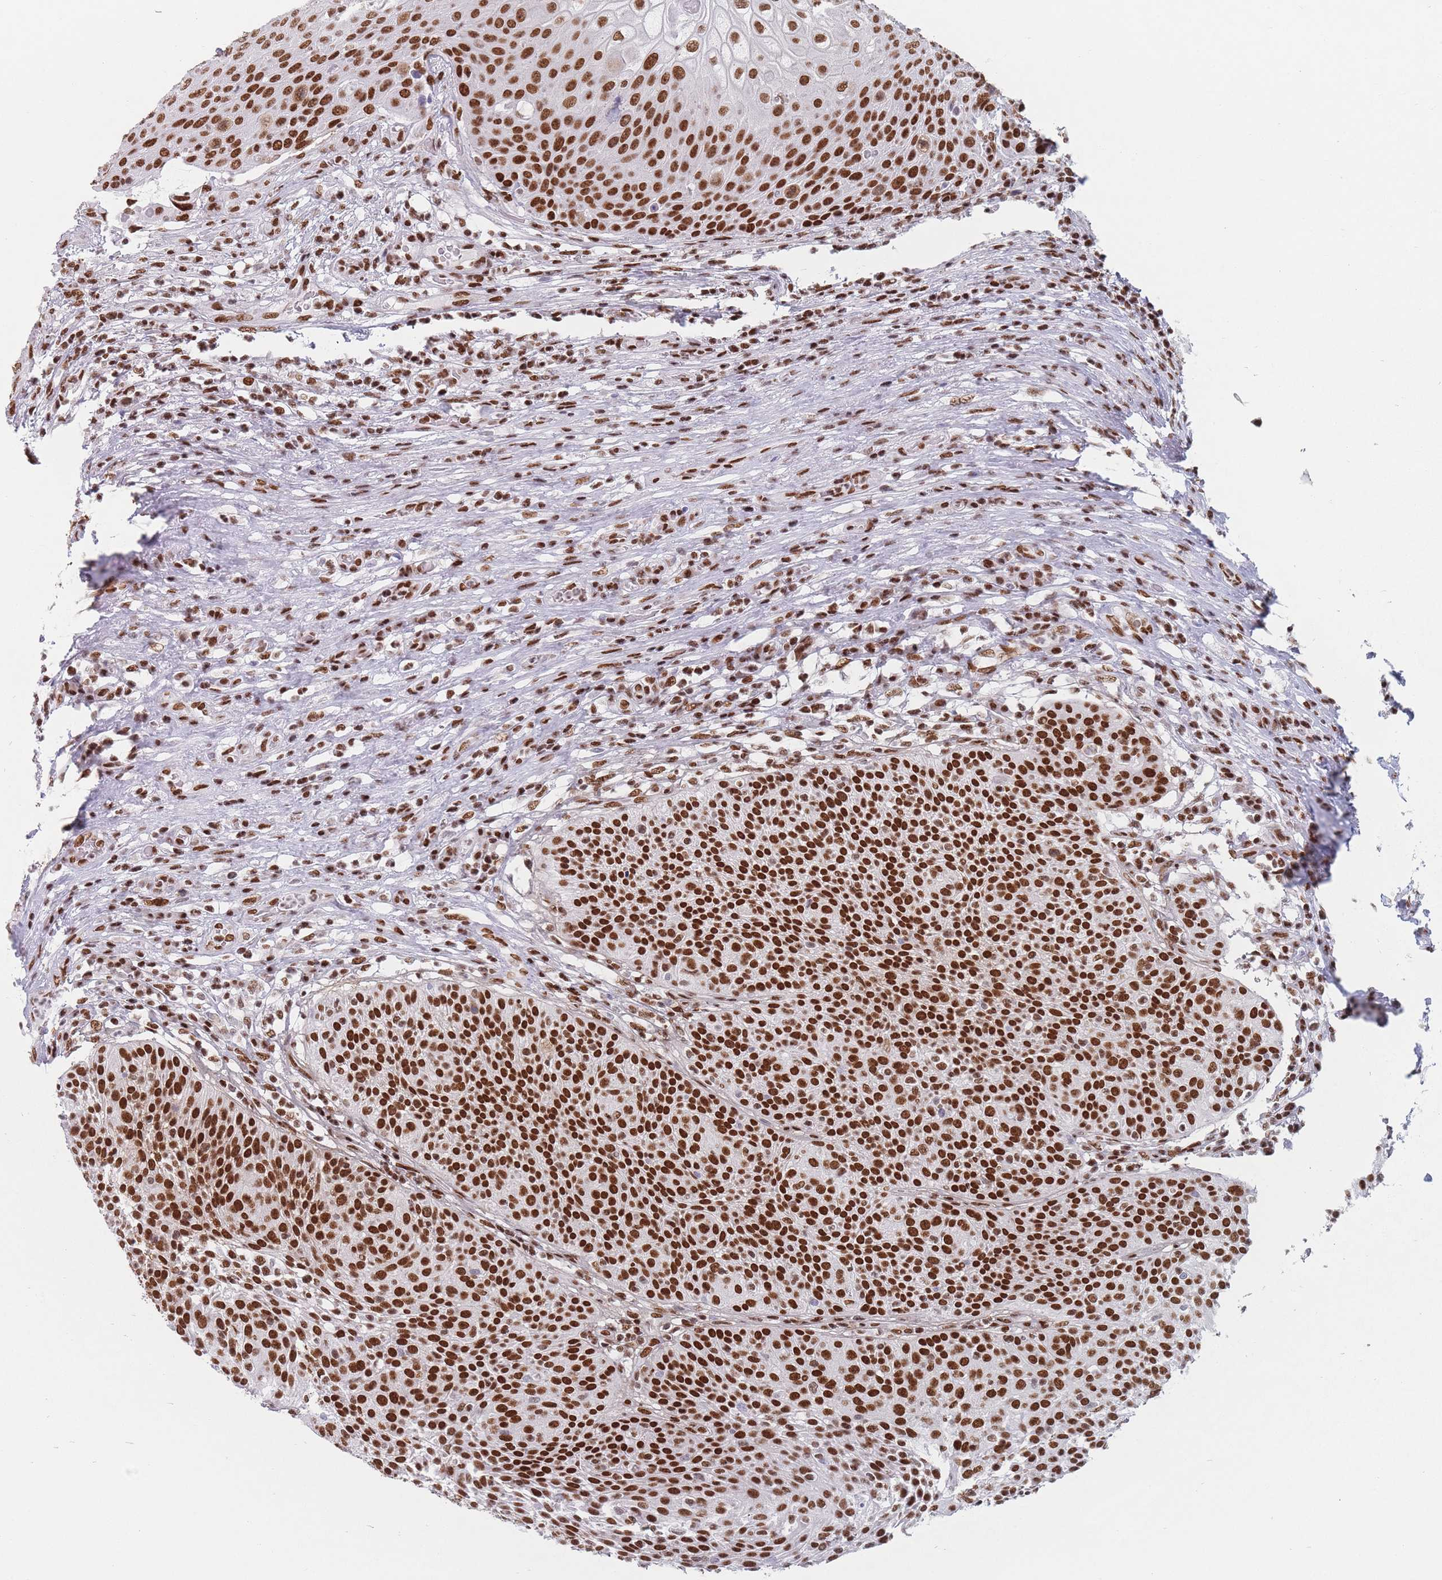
{"staining": {"intensity": "strong", "quantity": ">75%", "location": "nuclear"}, "tissue": "urothelial cancer", "cell_type": "Tumor cells", "image_type": "cancer", "snomed": [{"axis": "morphology", "description": "Urothelial carcinoma, High grade"}, {"axis": "topography", "description": "Urinary bladder"}], "caption": "Human urothelial cancer stained with a brown dye displays strong nuclear positive positivity in about >75% of tumor cells.", "gene": "SAFB2", "patient": {"sex": "female", "age": 70}}